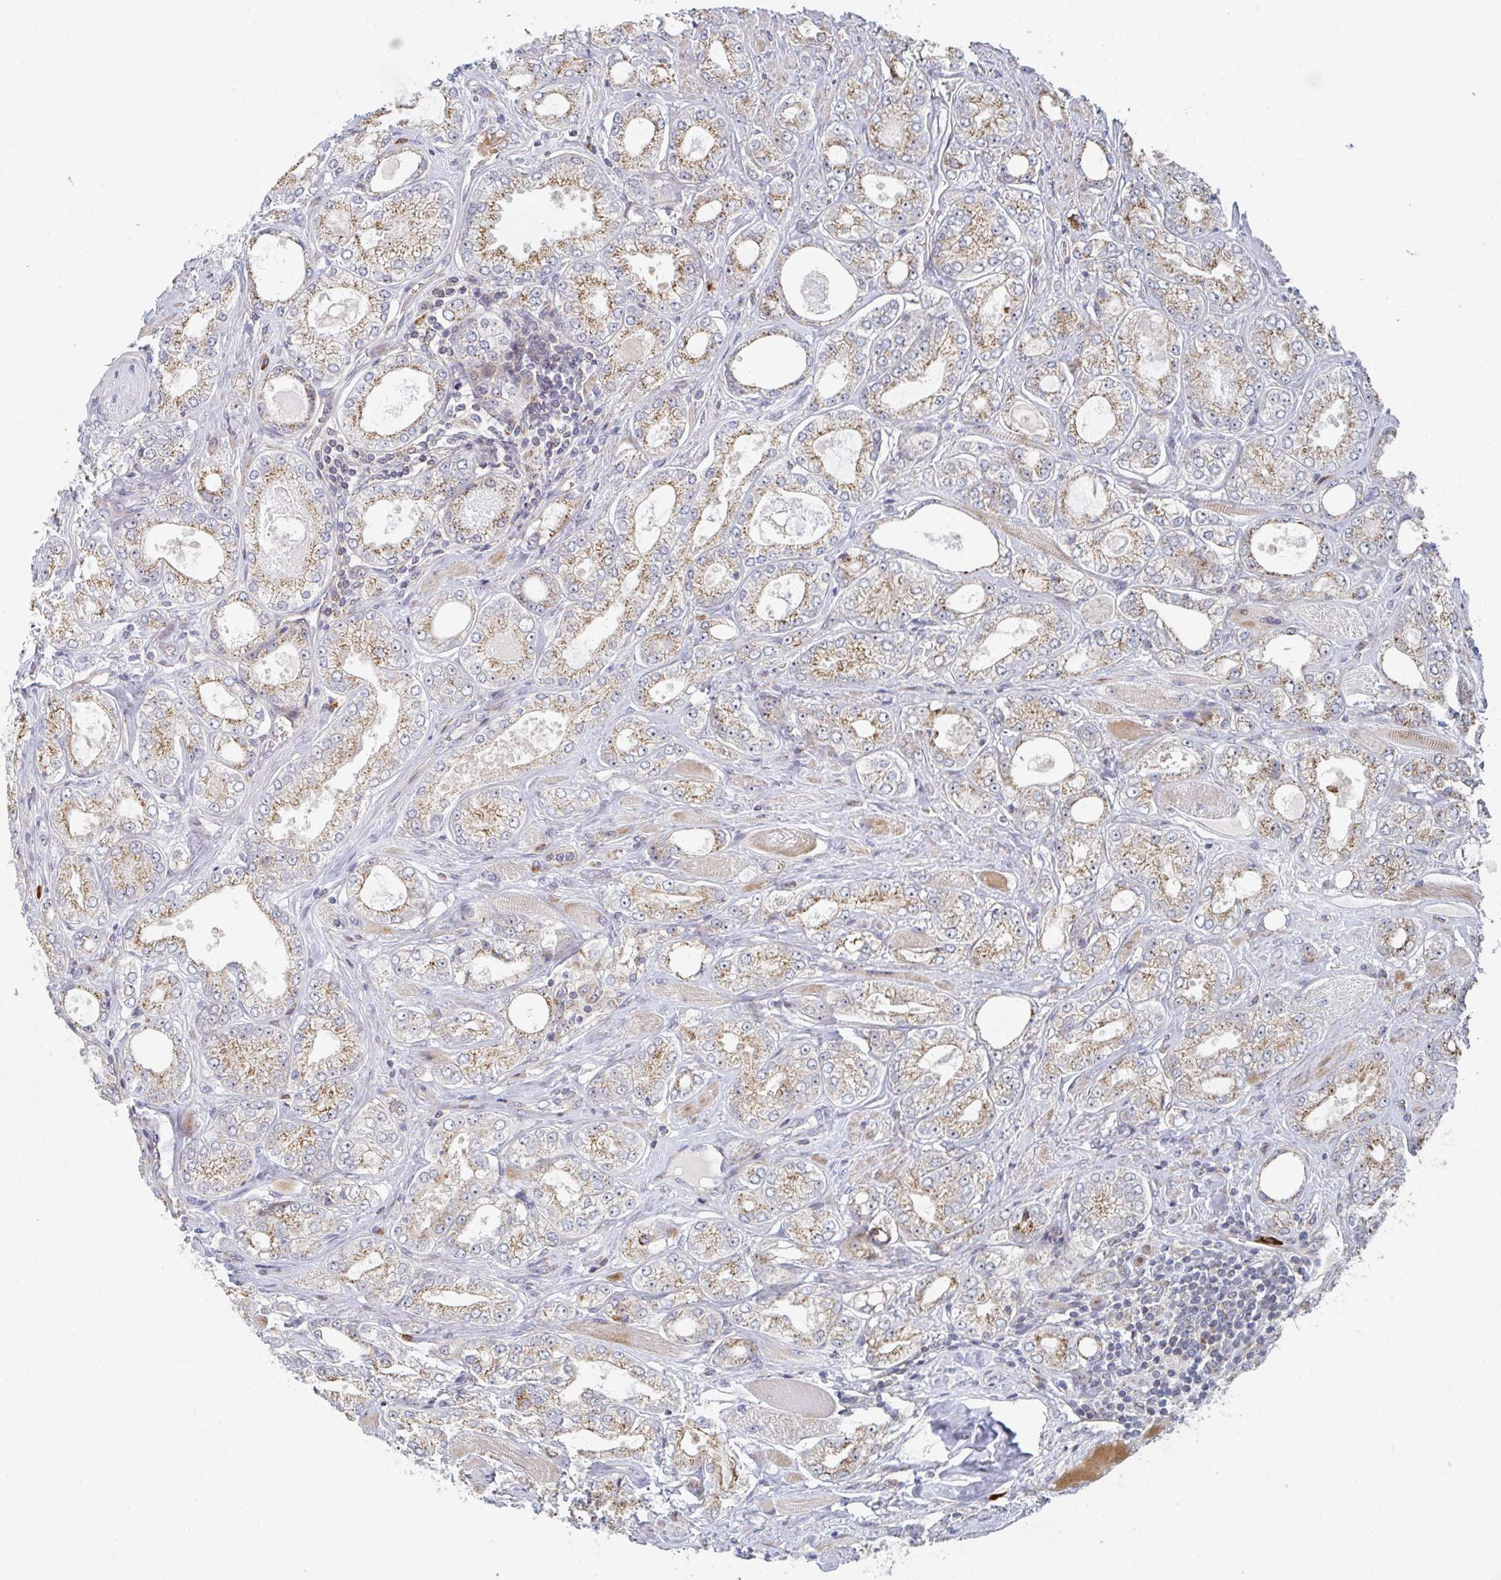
{"staining": {"intensity": "moderate", "quantity": ">75%", "location": "cytoplasmic/membranous"}, "tissue": "prostate cancer", "cell_type": "Tumor cells", "image_type": "cancer", "snomed": [{"axis": "morphology", "description": "Adenocarcinoma, High grade"}, {"axis": "topography", "description": "Prostate"}], "caption": "This is a histology image of immunohistochemistry staining of prostate cancer (high-grade adenocarcinoma), which shows moderate expression in the cytoplasmic/membranous of tumor cells.", "gene": "ZNF644", "patient": {"sex": "male", "age": 68}}